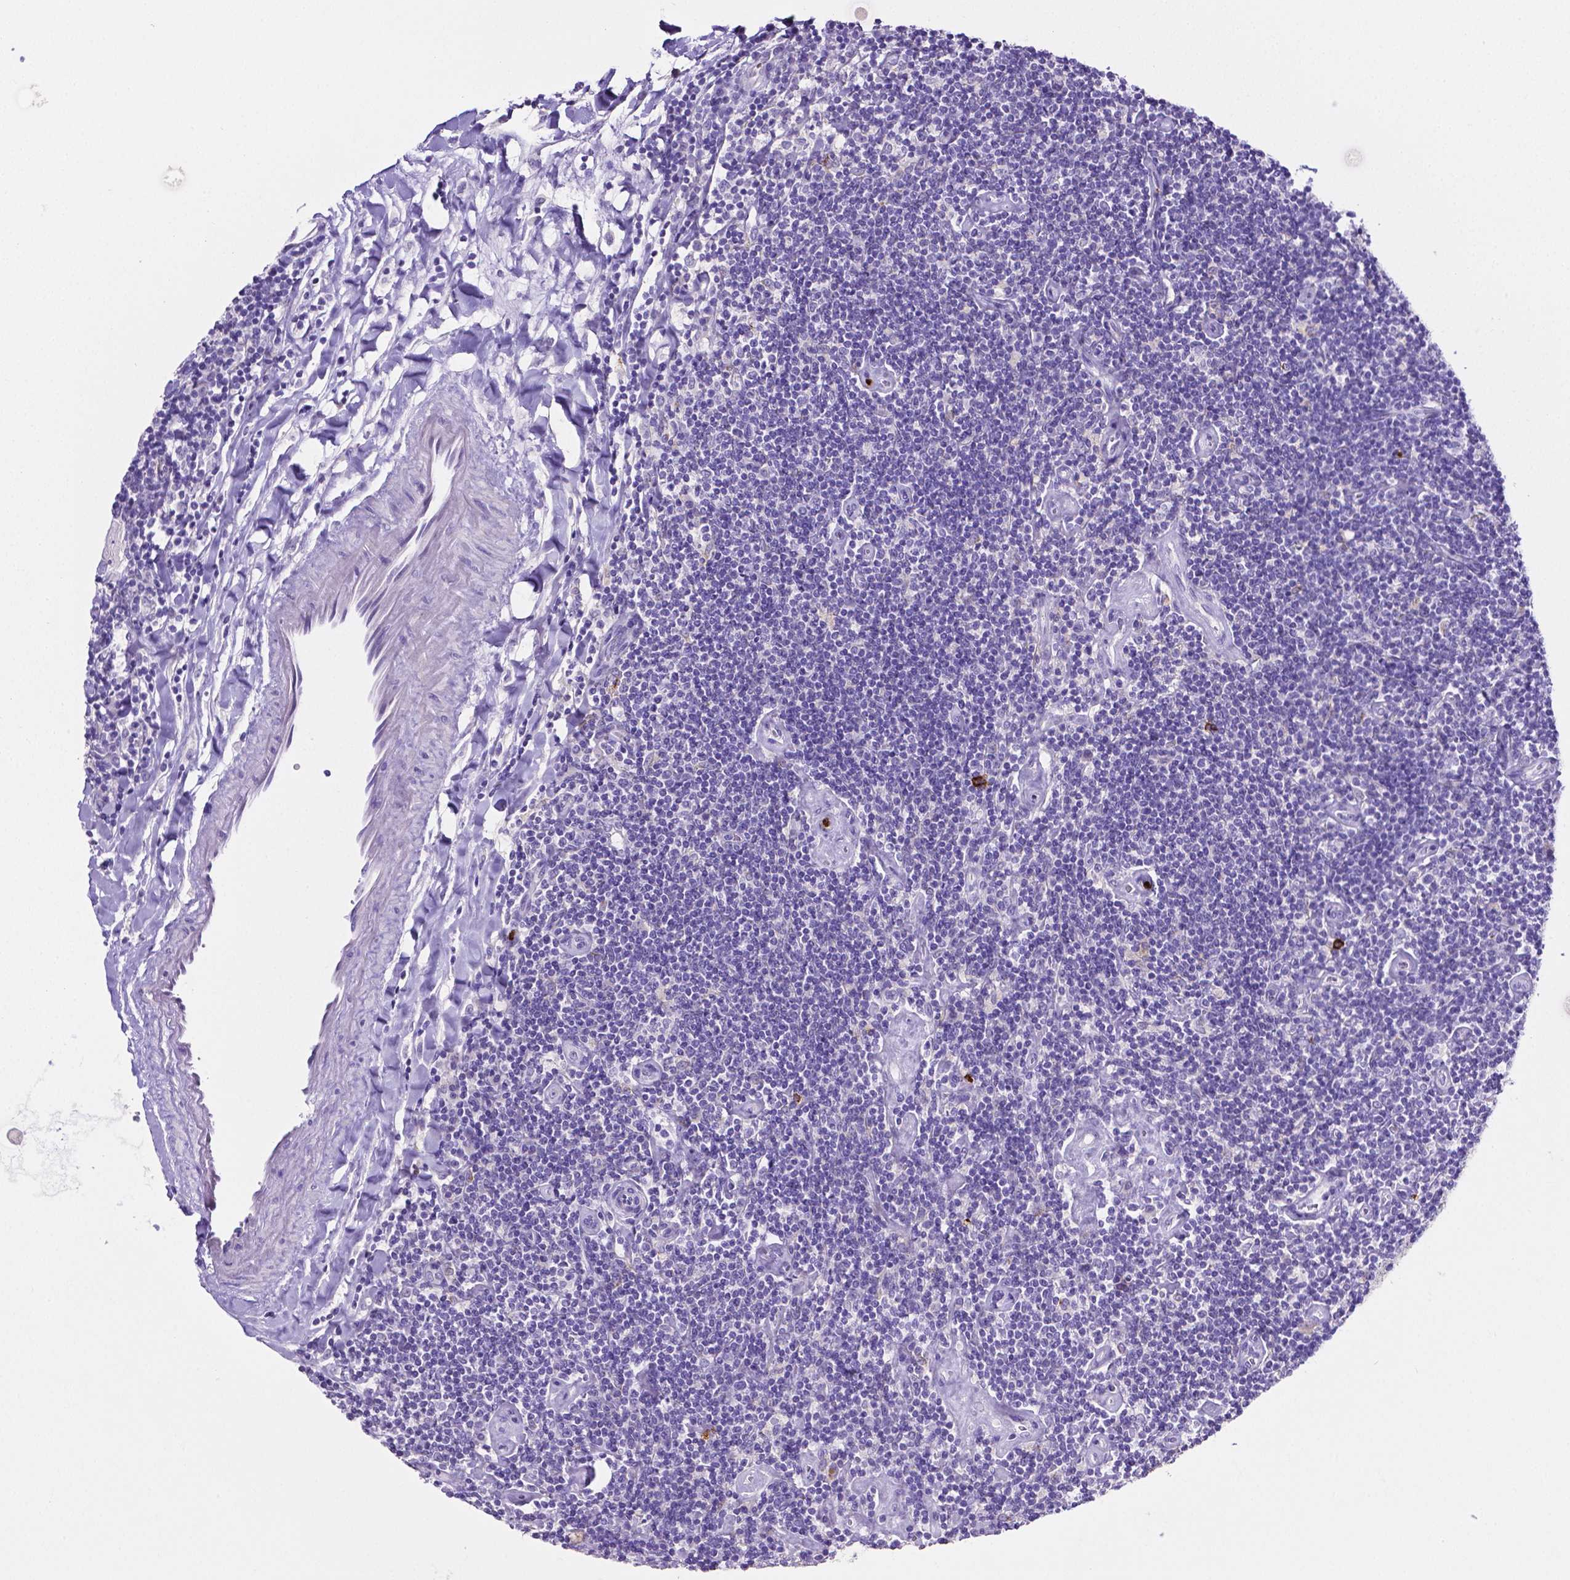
{"staining": {"intensity": "negative", "quantity": "none", "location": "none"}, "tissue": "lymphoma", "cell_type": "Tumor cells", "image_type": "cancer", "snomed": [{"axis": "morphology", "description": "Hodgkin's disease, NOS"}, {"axis": "topography", "description": "Lymph node"}], "caption": "Immunohistochemical staining of human lymphoma reveals no significant staining in tumor cells. (Immunohistochemistry, brightfield microscopy, high magnification).", "gene": "MMP9", "patient": {"sex": "male", "age": 40}}